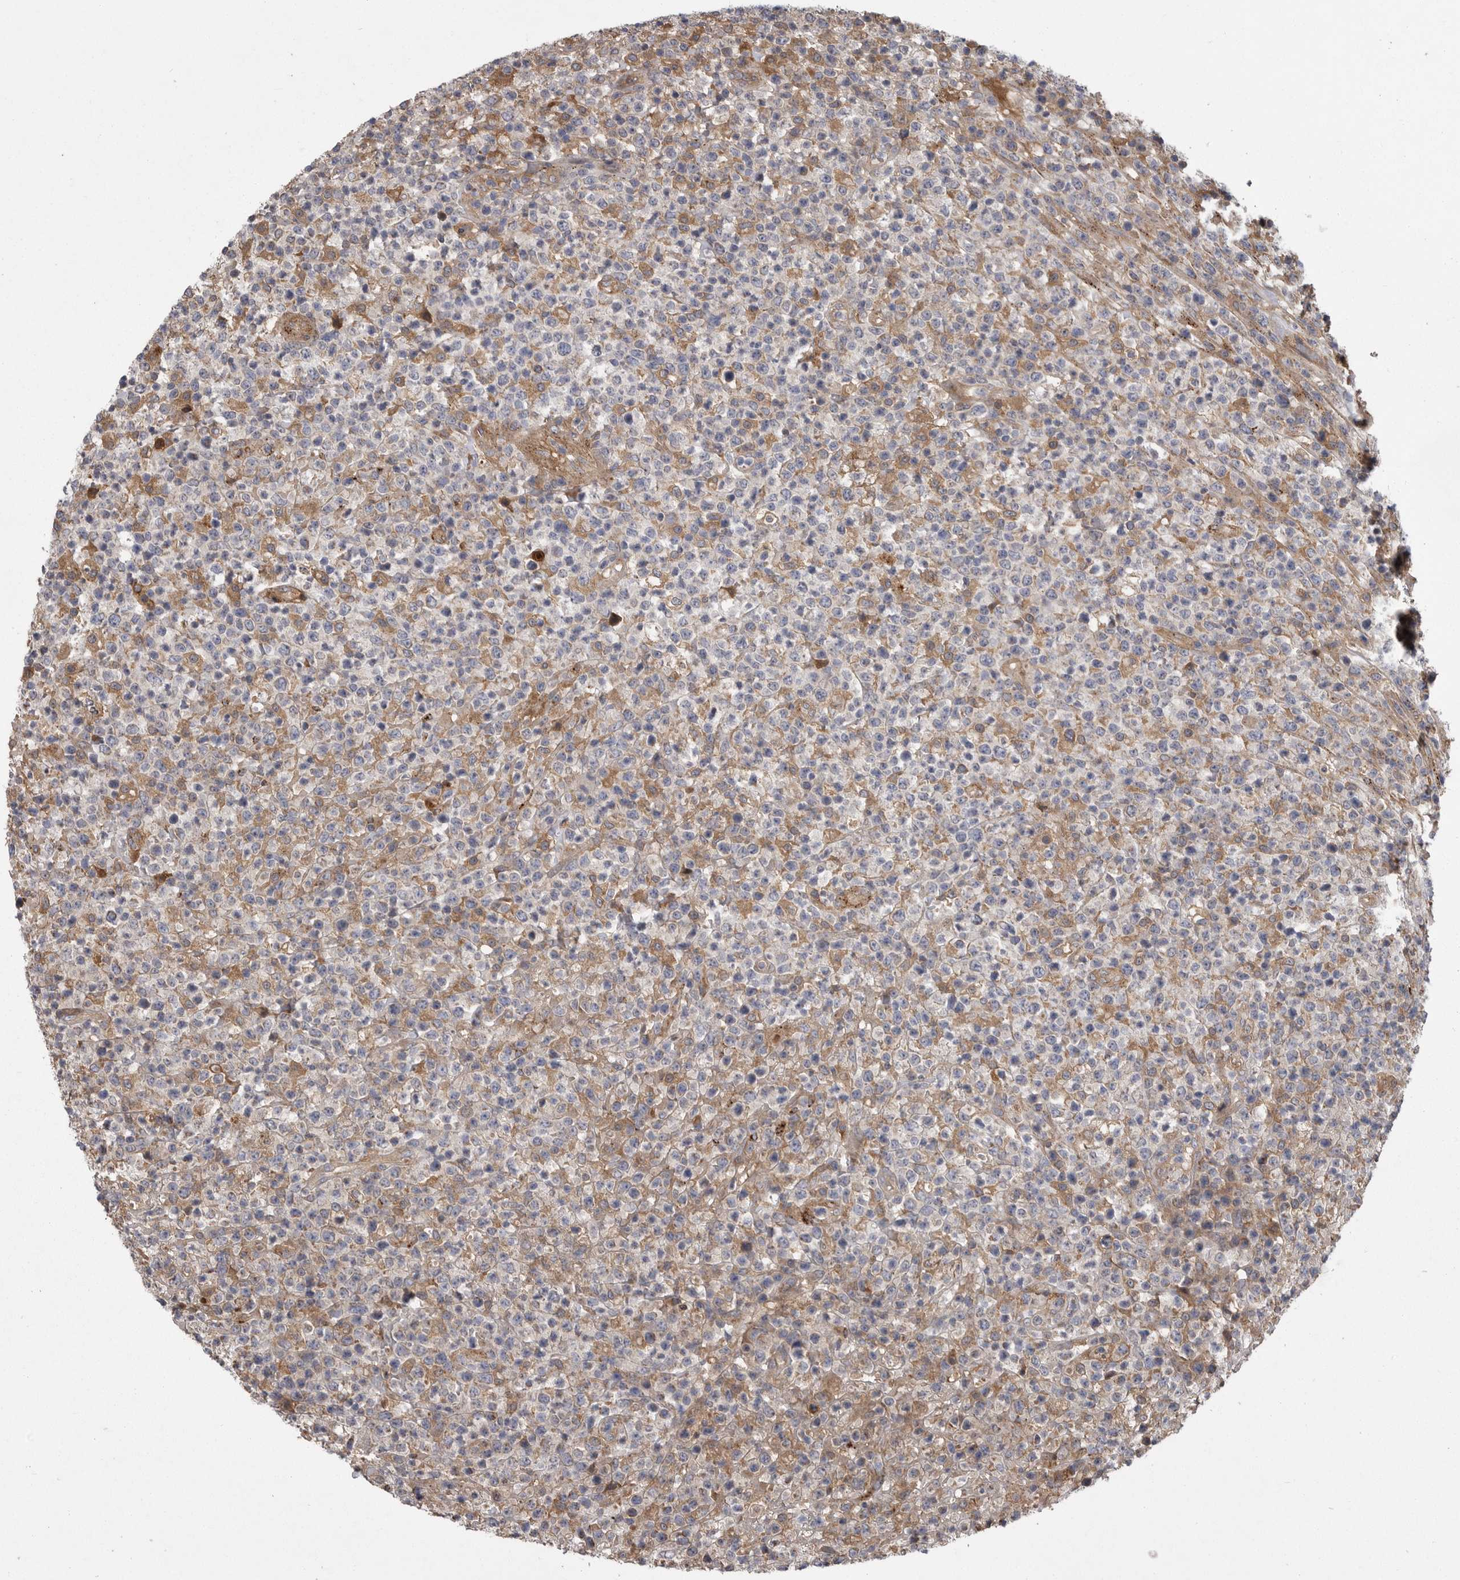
{"staining": {"intensity": "negative", "quantity": "none", "location": "none"}, "tissue": "lymphoma", "cell_type": "Tumor cells", "image_type": "cancer", "snomed": [{"axis": "morphology", "description": "Malignant lymphoma, non-Hodgkin's type, High grade"}, {"axis": "topography", "description": "Colon"}], "caption": "The immunohistochemistry photomicrograph has no significant staining in tumor cells of lymphoma tissue.", "gene": "CRP", "patient": {"sex": "female", "age": 53}}